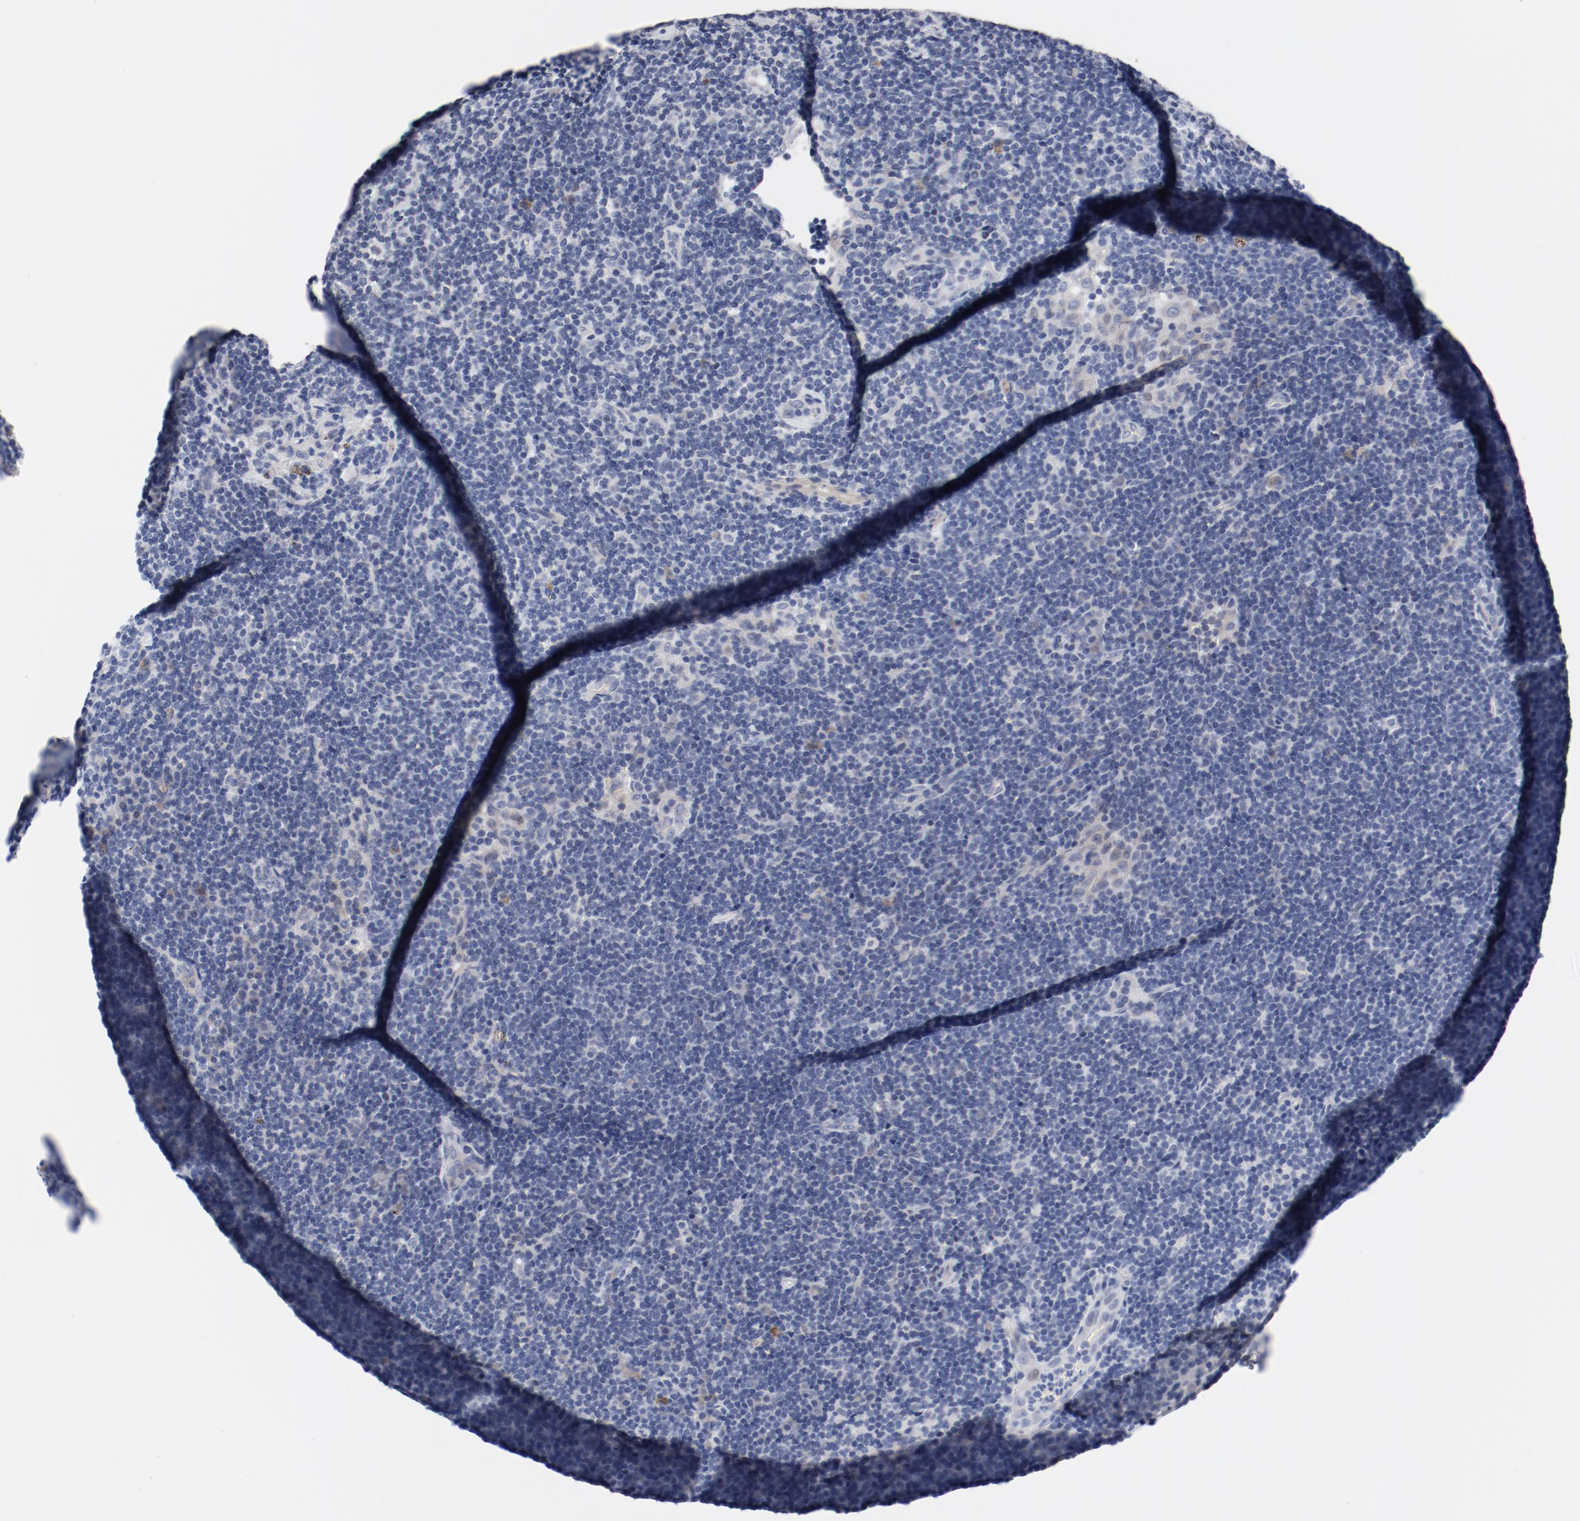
{"staining": {"intensity": "negative", "quantity": "none", "location": "none"}, "tissue": "lymphoma", "cell_type": "Tumor cells", "image_type": "cancer", "snomed": [{"axis": "morphology", "description": "Malignant lymphoma, non-Hodgkin's type, Low grade"}, {"axis": "topography", "description": "Lymph node"}], "caption": "This histopathology image is of lymphoma stained with immunohistochemistry to label a protein in brown with the nuclei are counter-stained blue. There is no staining in tumor cells. The staining is performed using DAB (3,3'-diaminobenzidine) brown chromogen with nuclei counter-stained in using hematoxylin.", "gene": "KCNK13", "patient": {"sex": "male", "age": 70}}